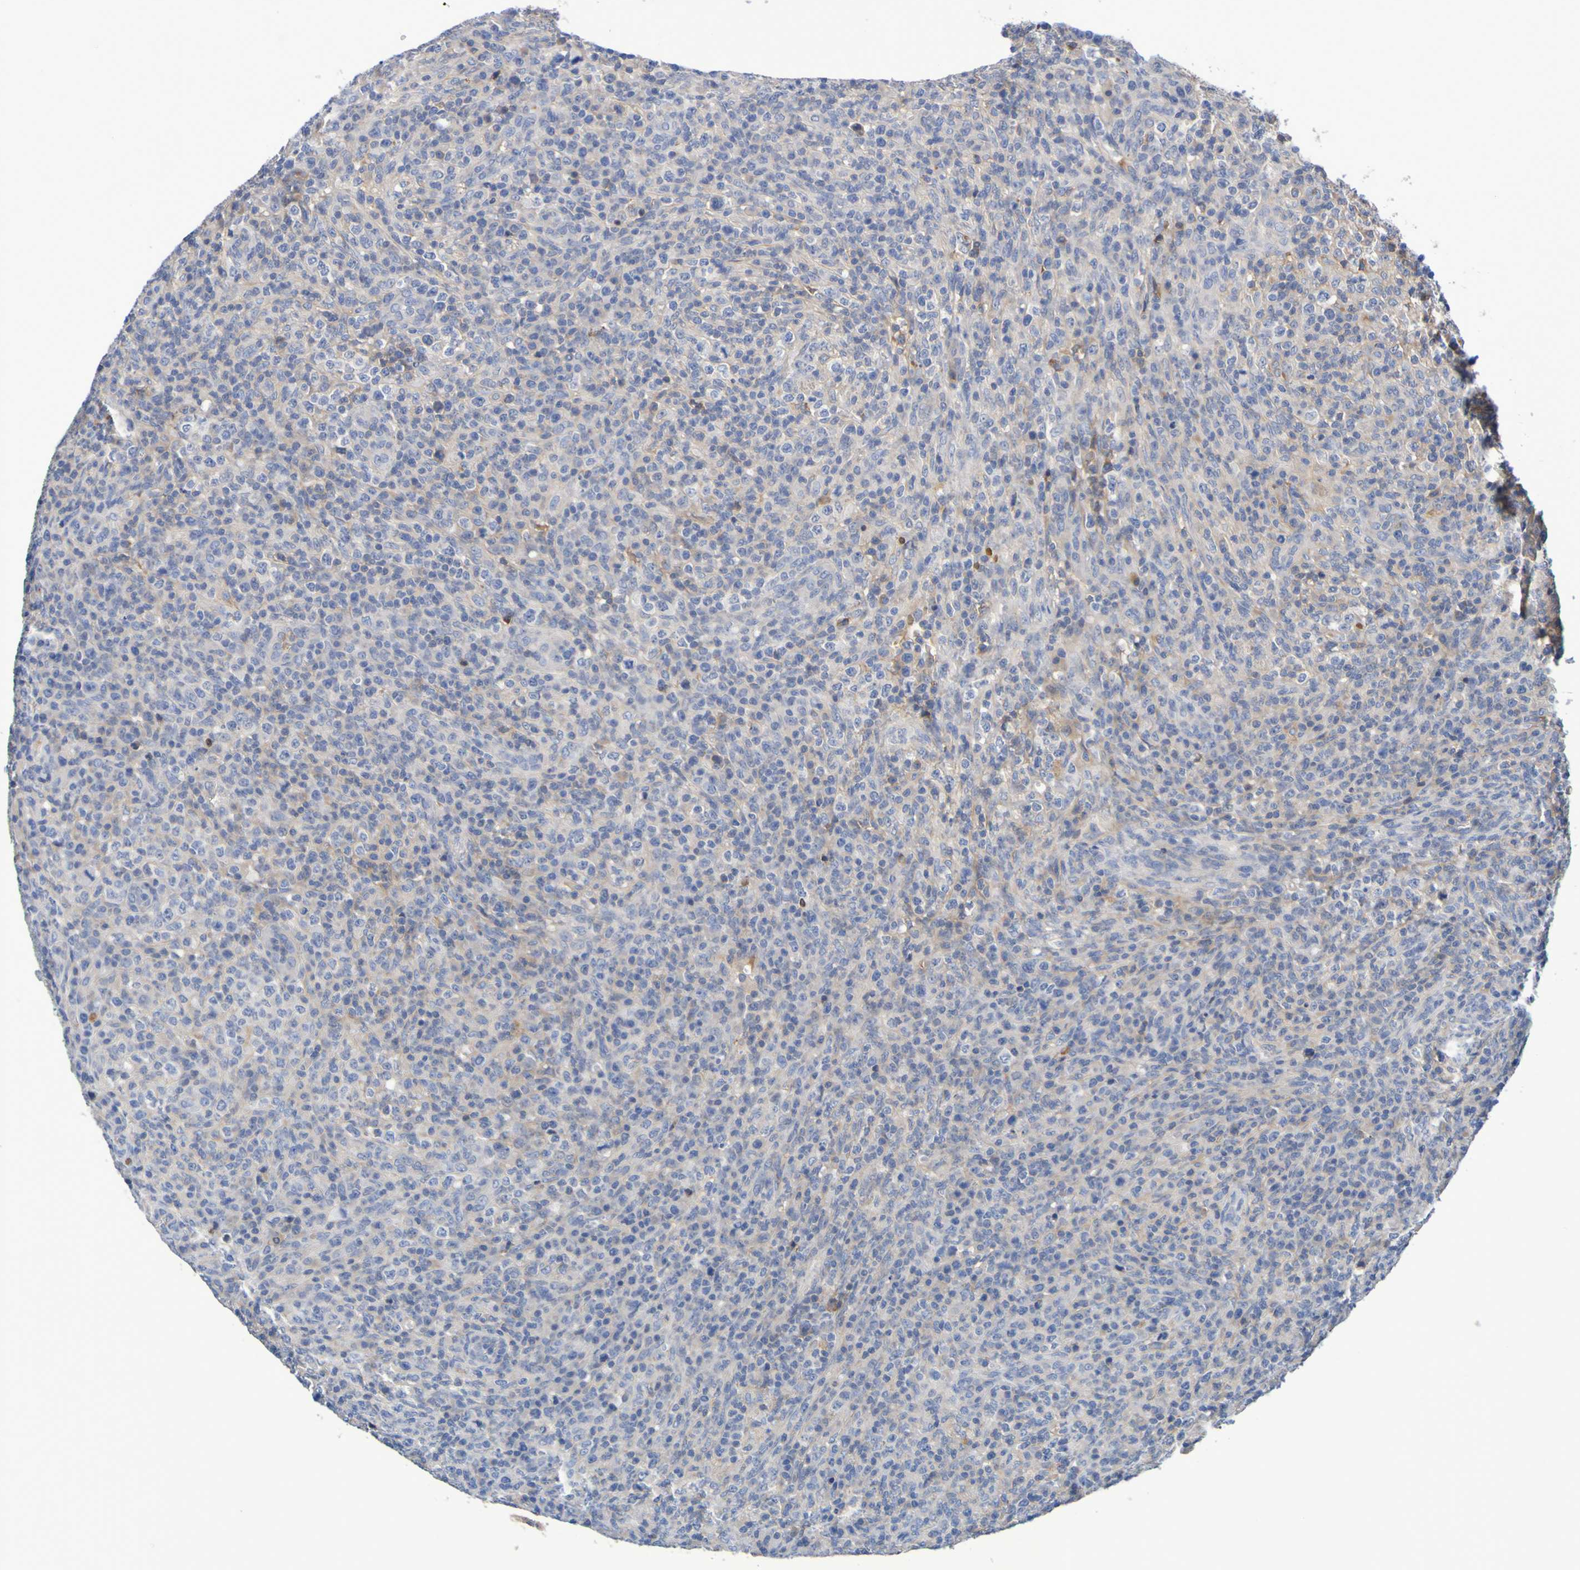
{"staining": {"intensity": "weak", "quantity": "<25%", "location": "cytoplasmic/membranous"}, "tissue": "lymphoma", "cell_type": "Tumor cells", "image_type": "cancer", "snomed": [{"axis": "morphology", "description": "Malignant lymphoma, non-Hodgkin's type, High grade"}, {"axis": "topography", "description": "Lymph node"}], "caption": "Immunohistochemistry (IHC) histopathology image of neoplastic tissue: human malignant lymphoma, non-Hodgkin's type (high-grade) stained with DAB exhibits no significant protein positivity in tumor cells.", "gene": "GAB3", "patient": {"sex": "female", "age": 76}}